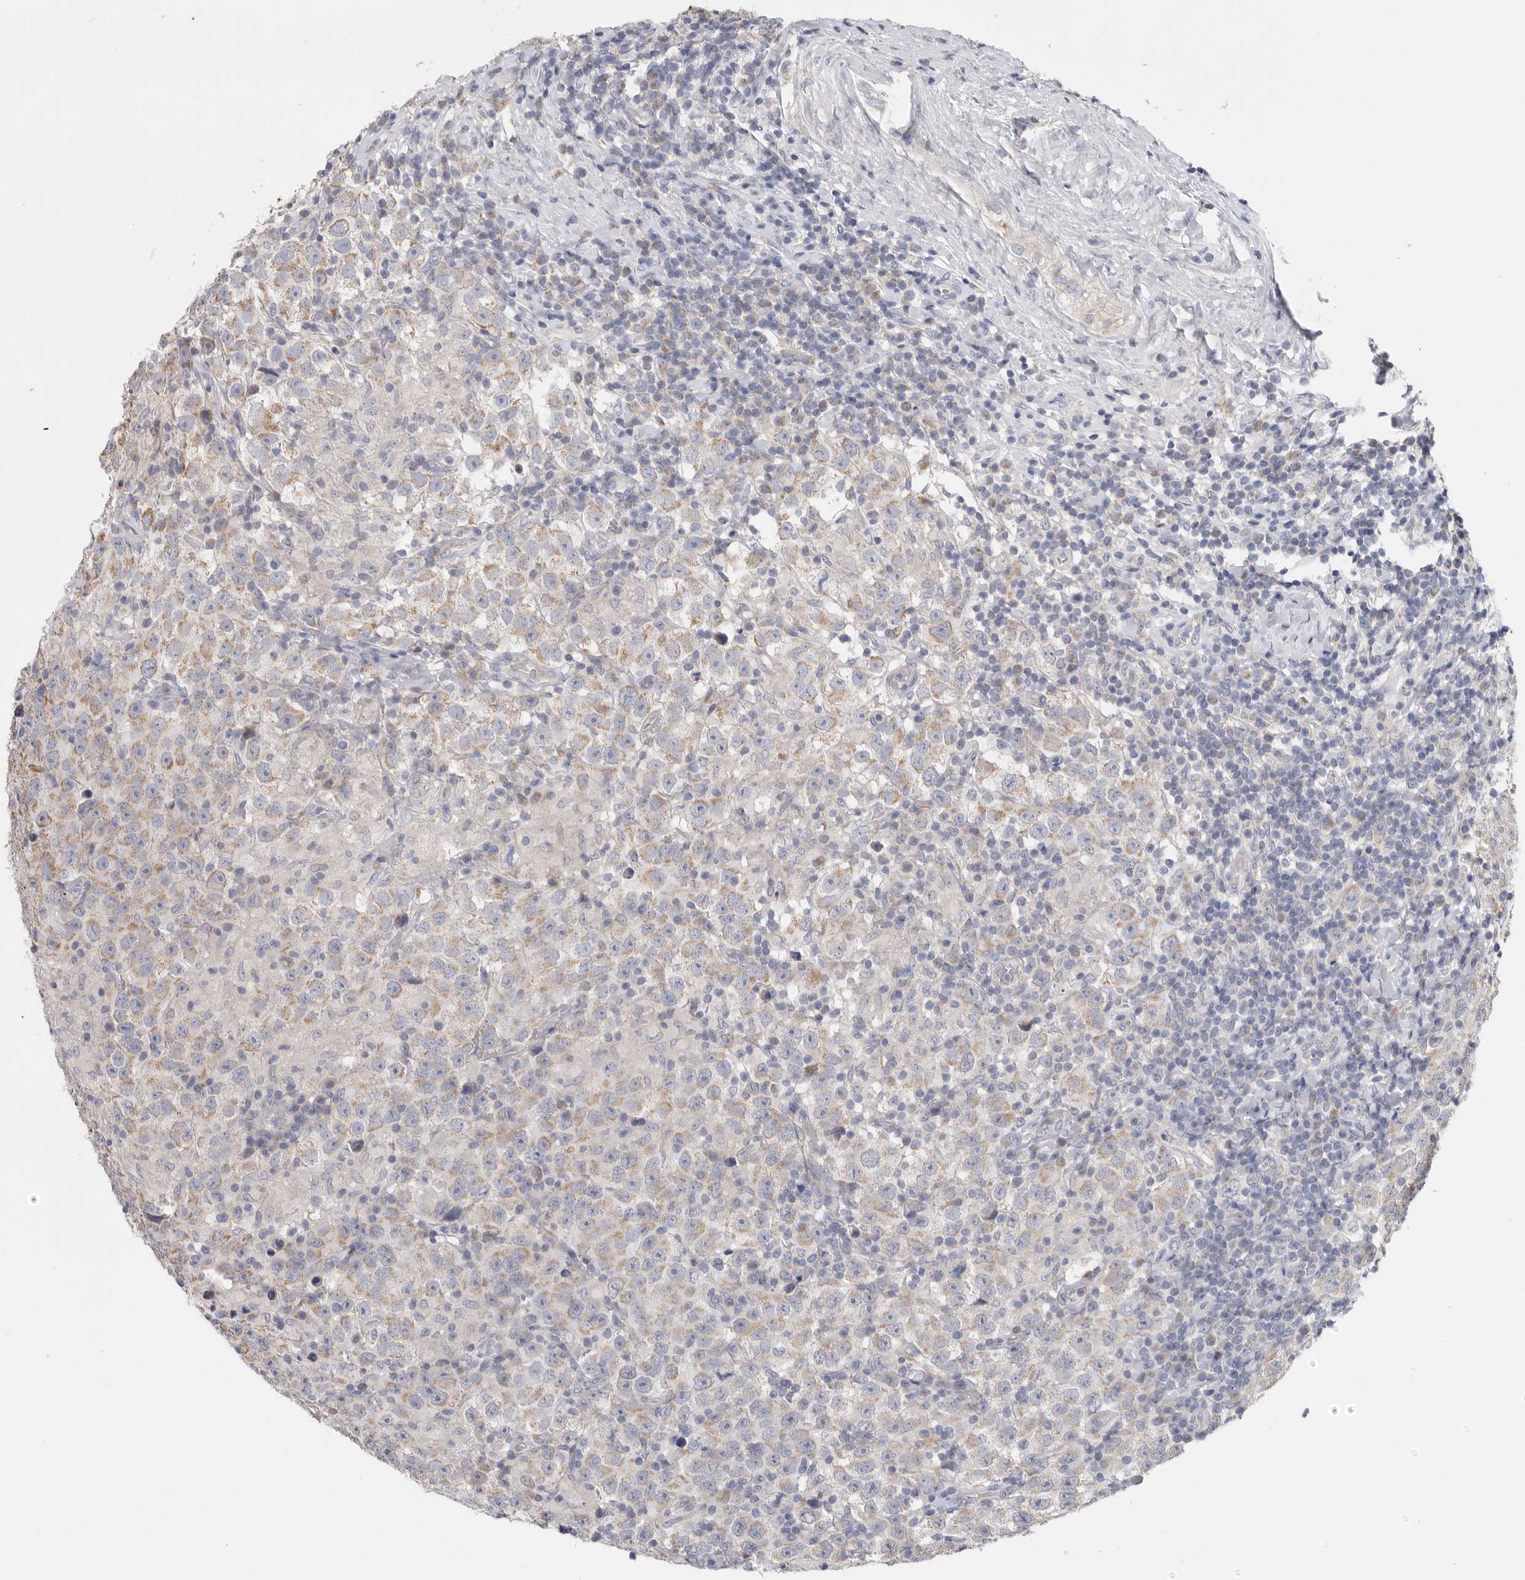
{"staining": {"intensity": "moderate", "quantity": "<25%", "location": "cytoplasmic/membranous"}, "tissue": "testis cancer", "cell_type": "Tumor cells", "image_type": "cancer", "snomed": [{"axis": "morphology", "description": "Seminoma, NOS"}, {"axis": "topography", "description": "Testis"}], "caption": "IHC staining of testis cancer (seminoma), which exhibits low levels of moderate cytoplasmic/membranous positivity in about <25% of tumor cells indicating moderate cytoplasmic/membranous protein positivity. The staining was performed using DAB (brown) for protein detection and nuclei were counterstained in hematoxylin (blue).", "gene": "MTFR1L", "patient": {"sex": "male", "age": 41}}